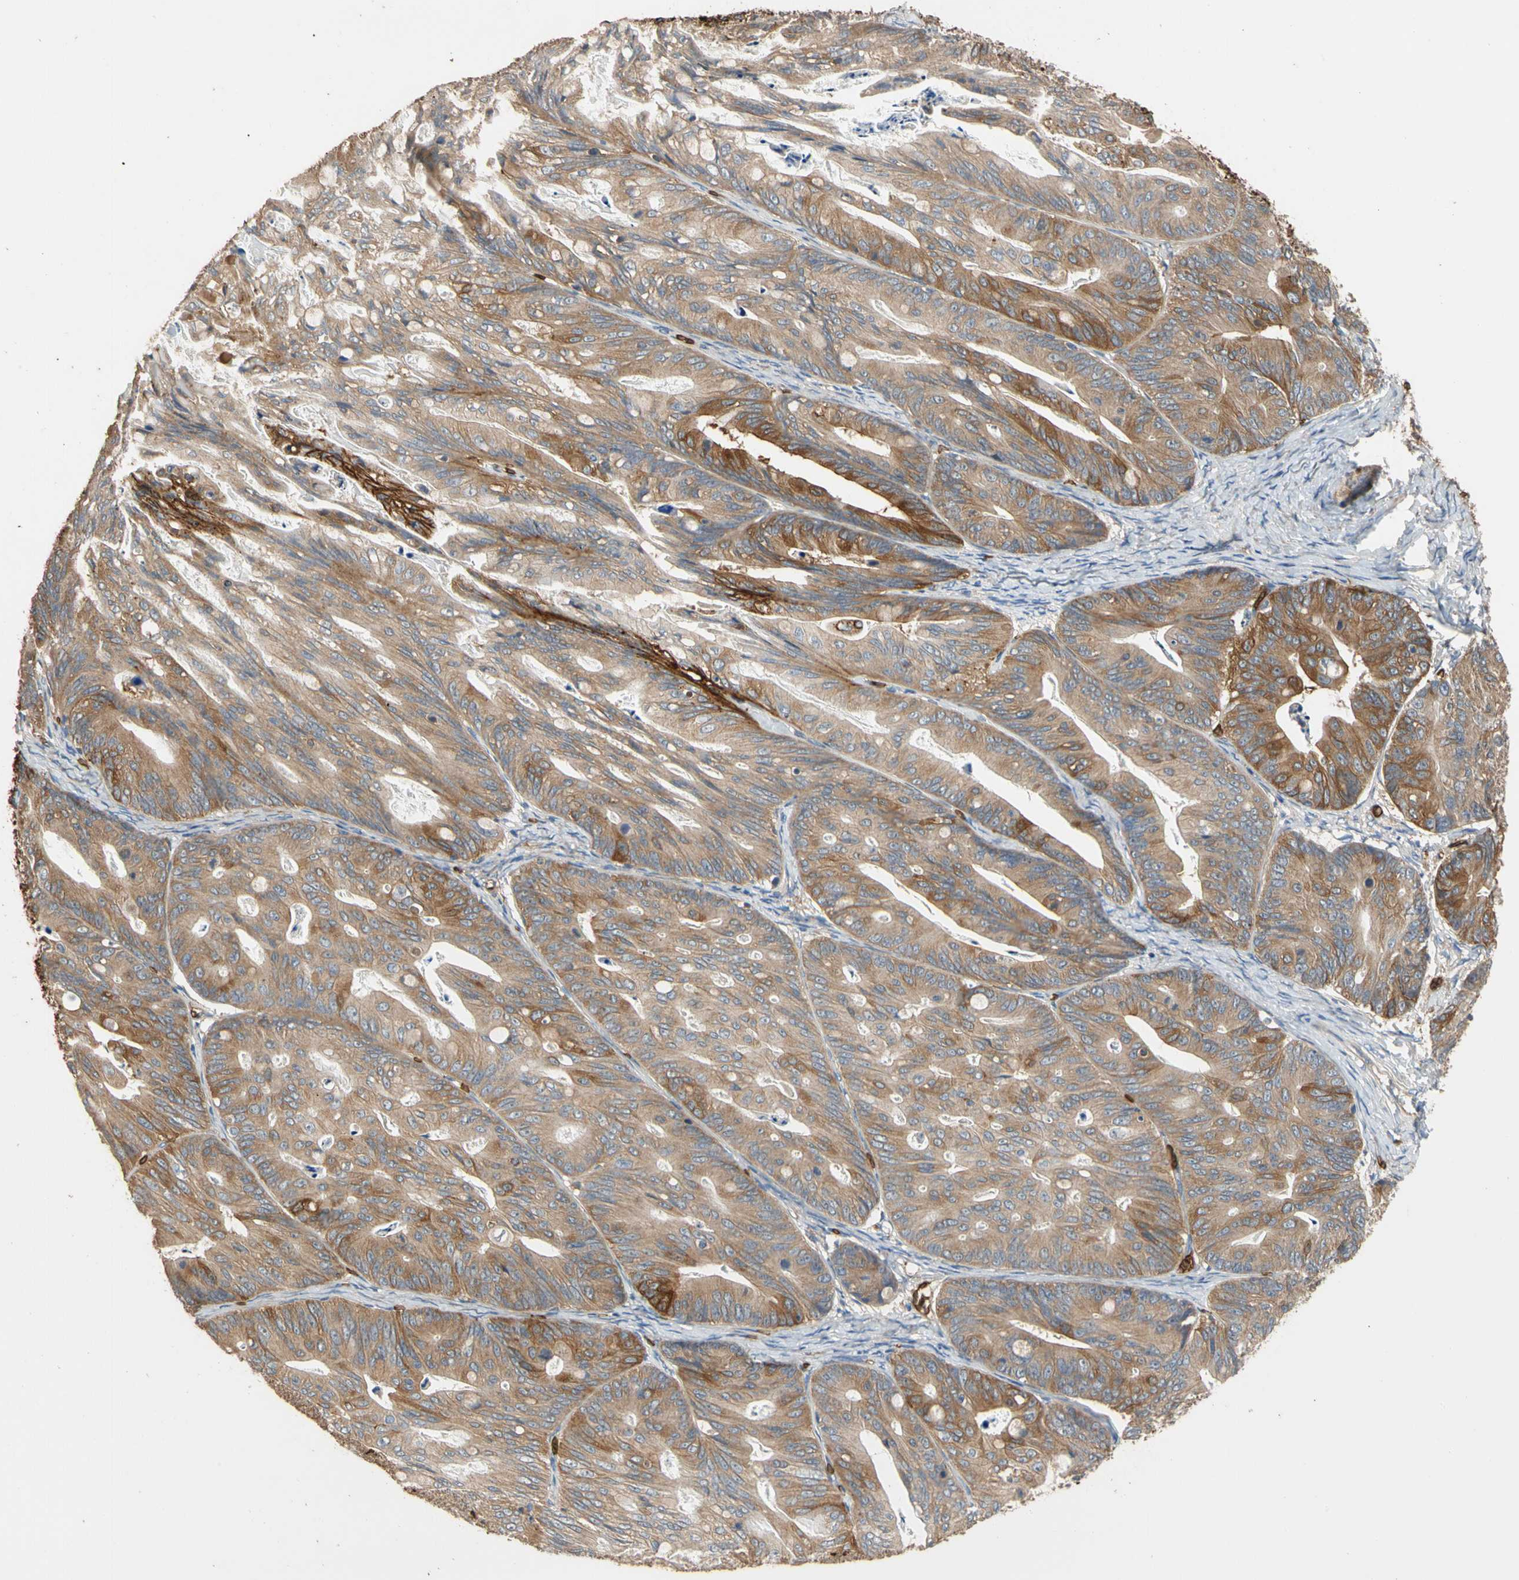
{"staining": {"intensity": "moderate", "quantity": ">75%", "location": "cytoplasmic/membranous"}, "tissue": "ovarian cancer", "cell_type": "Tumor cells", "image_type": "cancer", "snomed": [{"axis": "morphology", "description": "Cystadenocarcinoma, mucinous, NOS"}, {"axis": "topography", "description": "Ovary"}], "caption": "Moderate cytoplasmic/membranous protein staining is appreciated in approximately >75% of tumor cells in ovarian cancer (mucinous cystadenocarcinoma).", "gene": "RIOK2", "patient": {"sex": "female", "age": 37}}